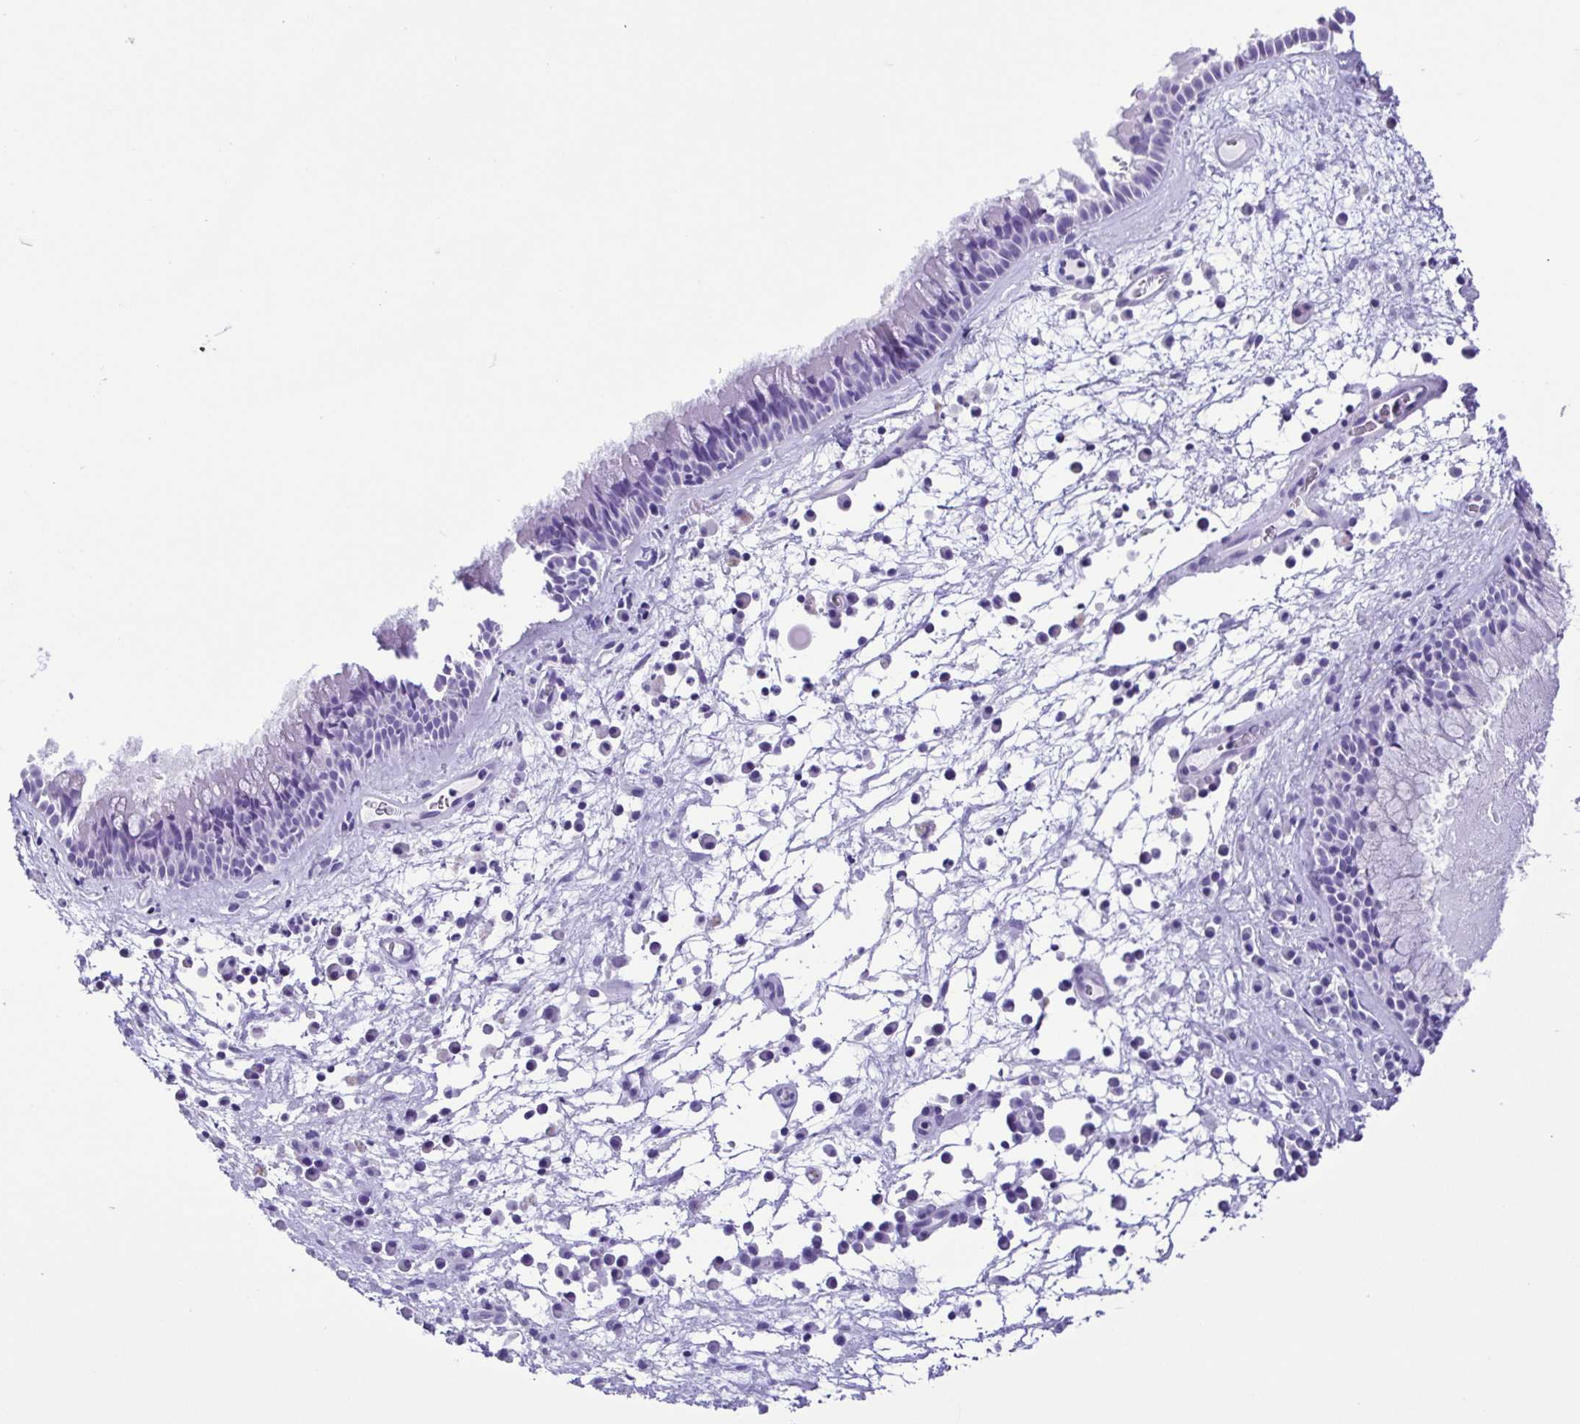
{"staining": {"intensity": "negative", "quantity": "none", "location": "none"}, "tissue": "nasopharynx", "cell_type": "Respiratory epithelial cells", "image_type": "normal", "snomed": [{"axis": "morphology", "description": "Normal tissue, NOS"}, {"axis": "topography", "description": "Nasopharynx"}], "caption": "Protein analysis of normal nasopharynx reveals no significant expression in respiratory epithelial cells.", "gene": "OVGP1", "patient": {"sex": "male", "age": 67}}